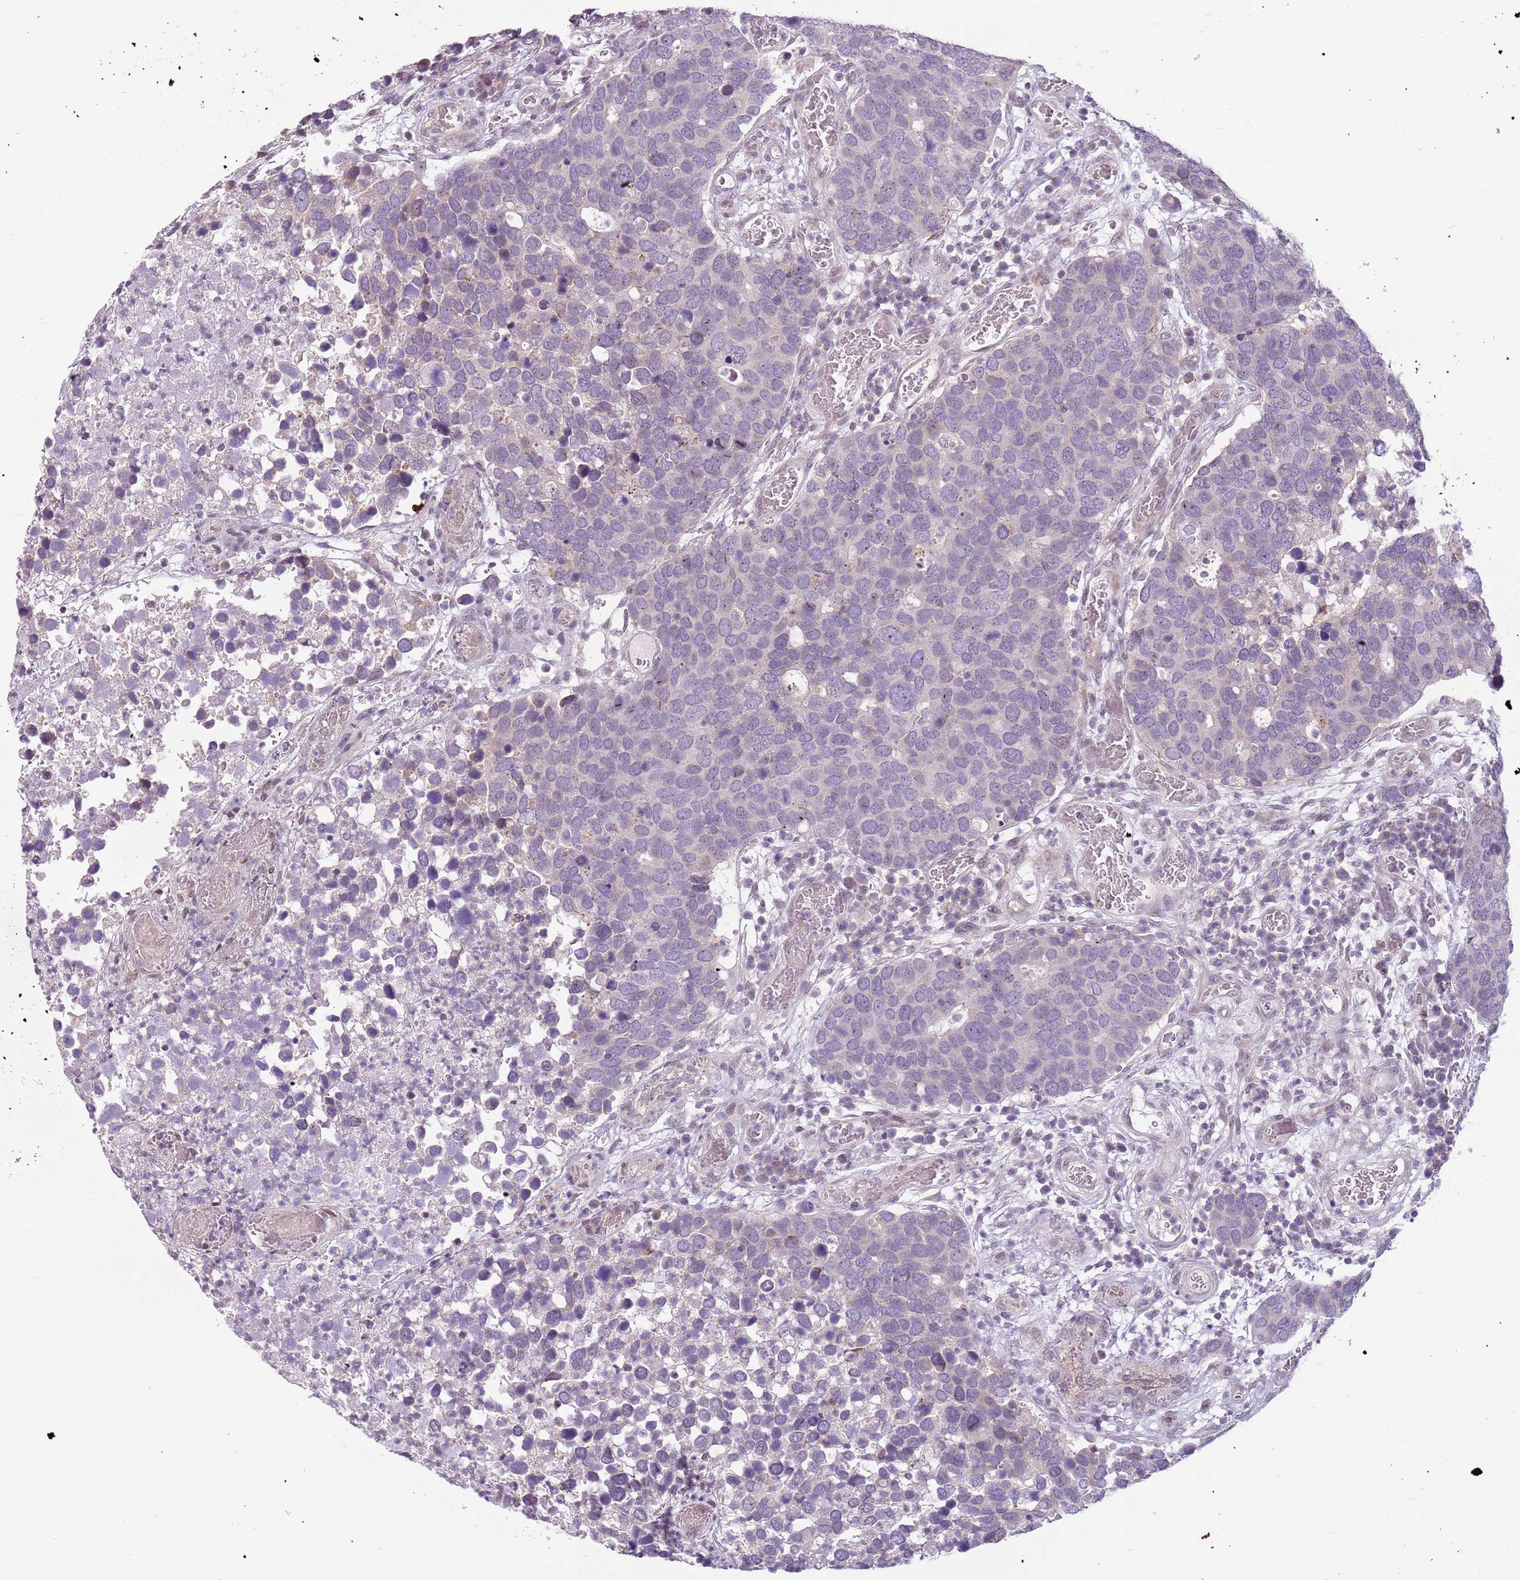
{"staining": {"intensity": "negative", "quantity": "none", "location": "none"}, "tissue": "breast cancer", "cell_type": "Tumor cells", "image_type": "cancer", "snomed": [{"axis": "morphology", "description": "Duct carcinoma"}, {"axis": "topography", "description": "Breast"}], "caption": "The micrograph displays no staining of tumor cells in breast cancer.", "gene": "DEFB116", "patient": {"sex": "female", "age": 83}}